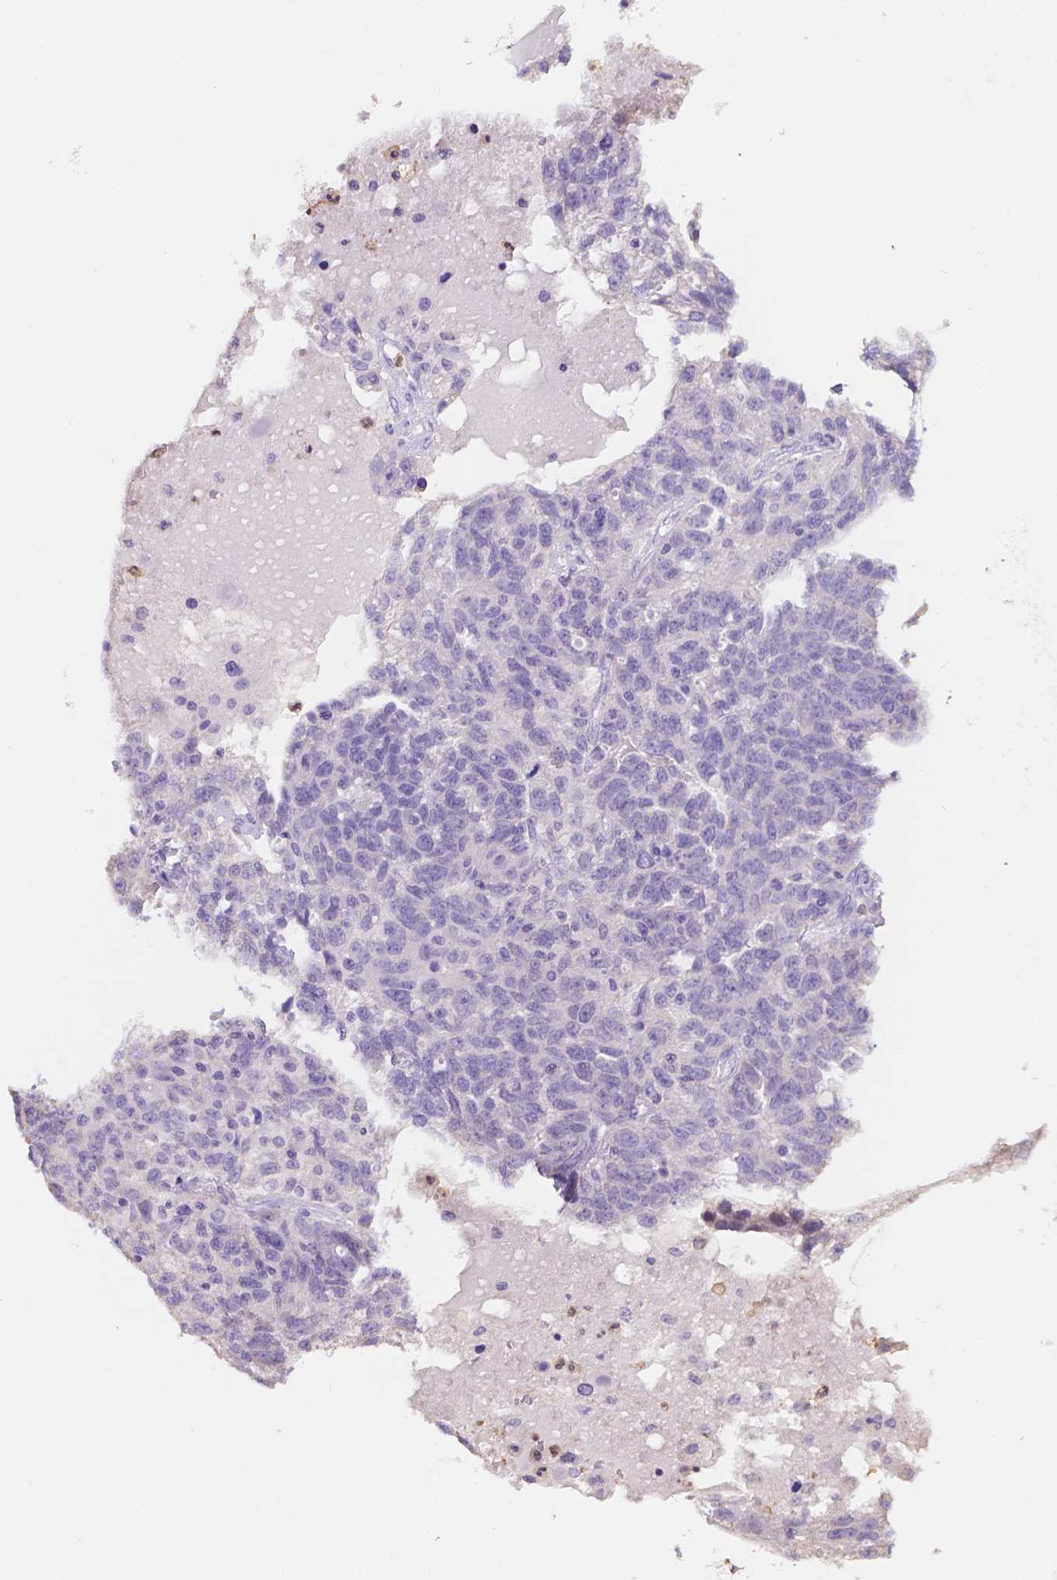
{"staining": {"intensity": "negative", "quantity": "none", "location": "none"}, "tissue": "ovarian cancer", "cell_type": "Tumor cells", "image_type": "cancer", "snomed": [{"axis": "morphology", "description": "Cystadenocarcinoma, serous, NOS"}, {"axis": "topography", "description": "Ovary"}], "caption": "Ovarian serous cystadenocarcinoma was stained to show a protein in brown. There is no significant staining in tumor cells. (Immunohistochemistry (ihc), brightfield microscopy, high magnification).", "gene": "NXPE2", "patient": {"sex": "female", "age": 71}}